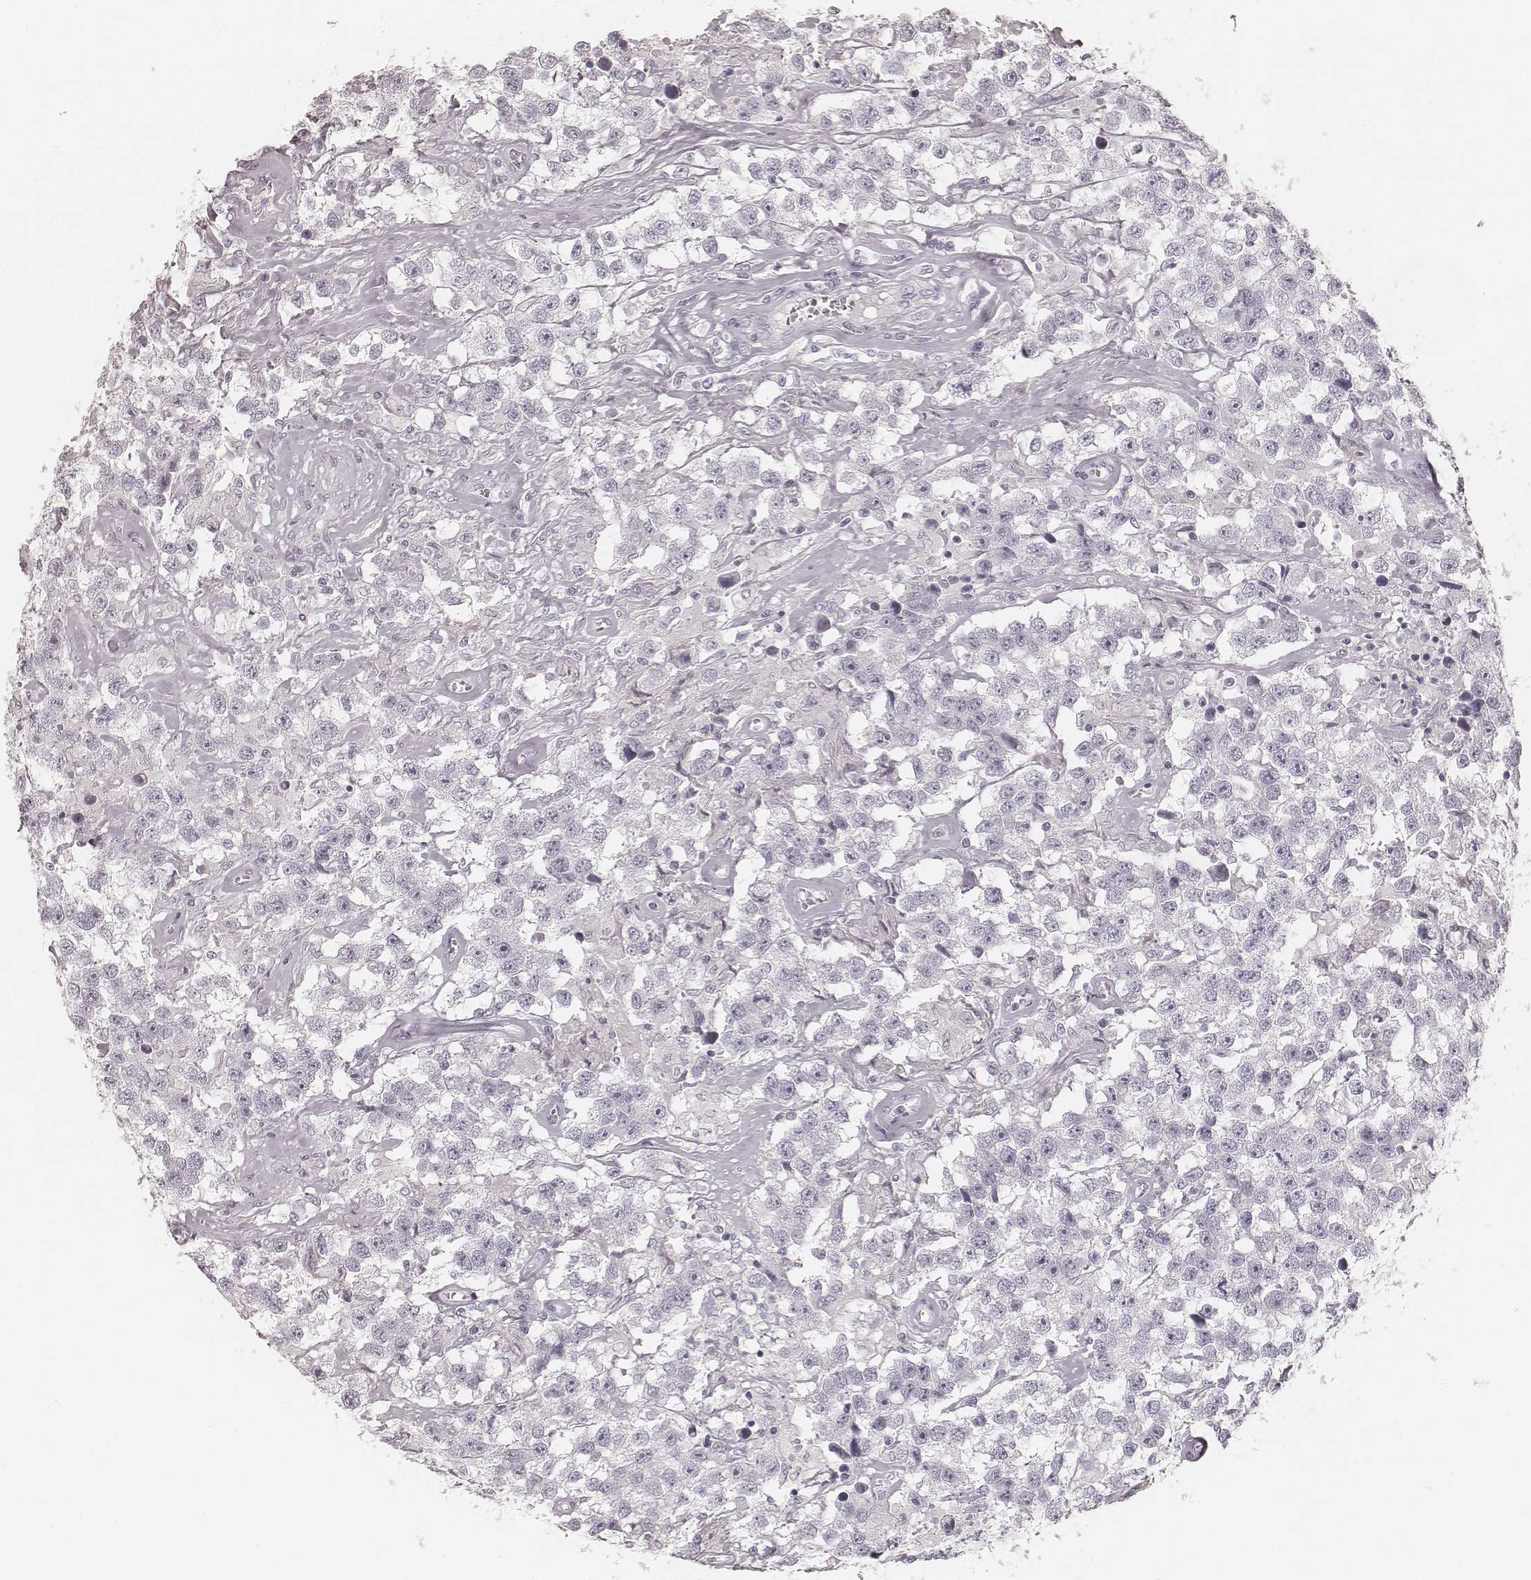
{"staining": {"intensity": "negative", "quantity": "none", "location": "none"}, "tissue": "testis cancer", "cell_type": "Tumor cells", "image_type": "cancer", "snomed": [{"axis": "morphology", "description": "Seminoma, NOS"}, {"axis": "topography", "description": "Testis"}], "caption": "A photomicrograph of seminoma (testis) stained for a protein exhibits no brown staining in tumor cells.", "gene": "KRT31", "patient": {"sex": "male", "age": 43}}